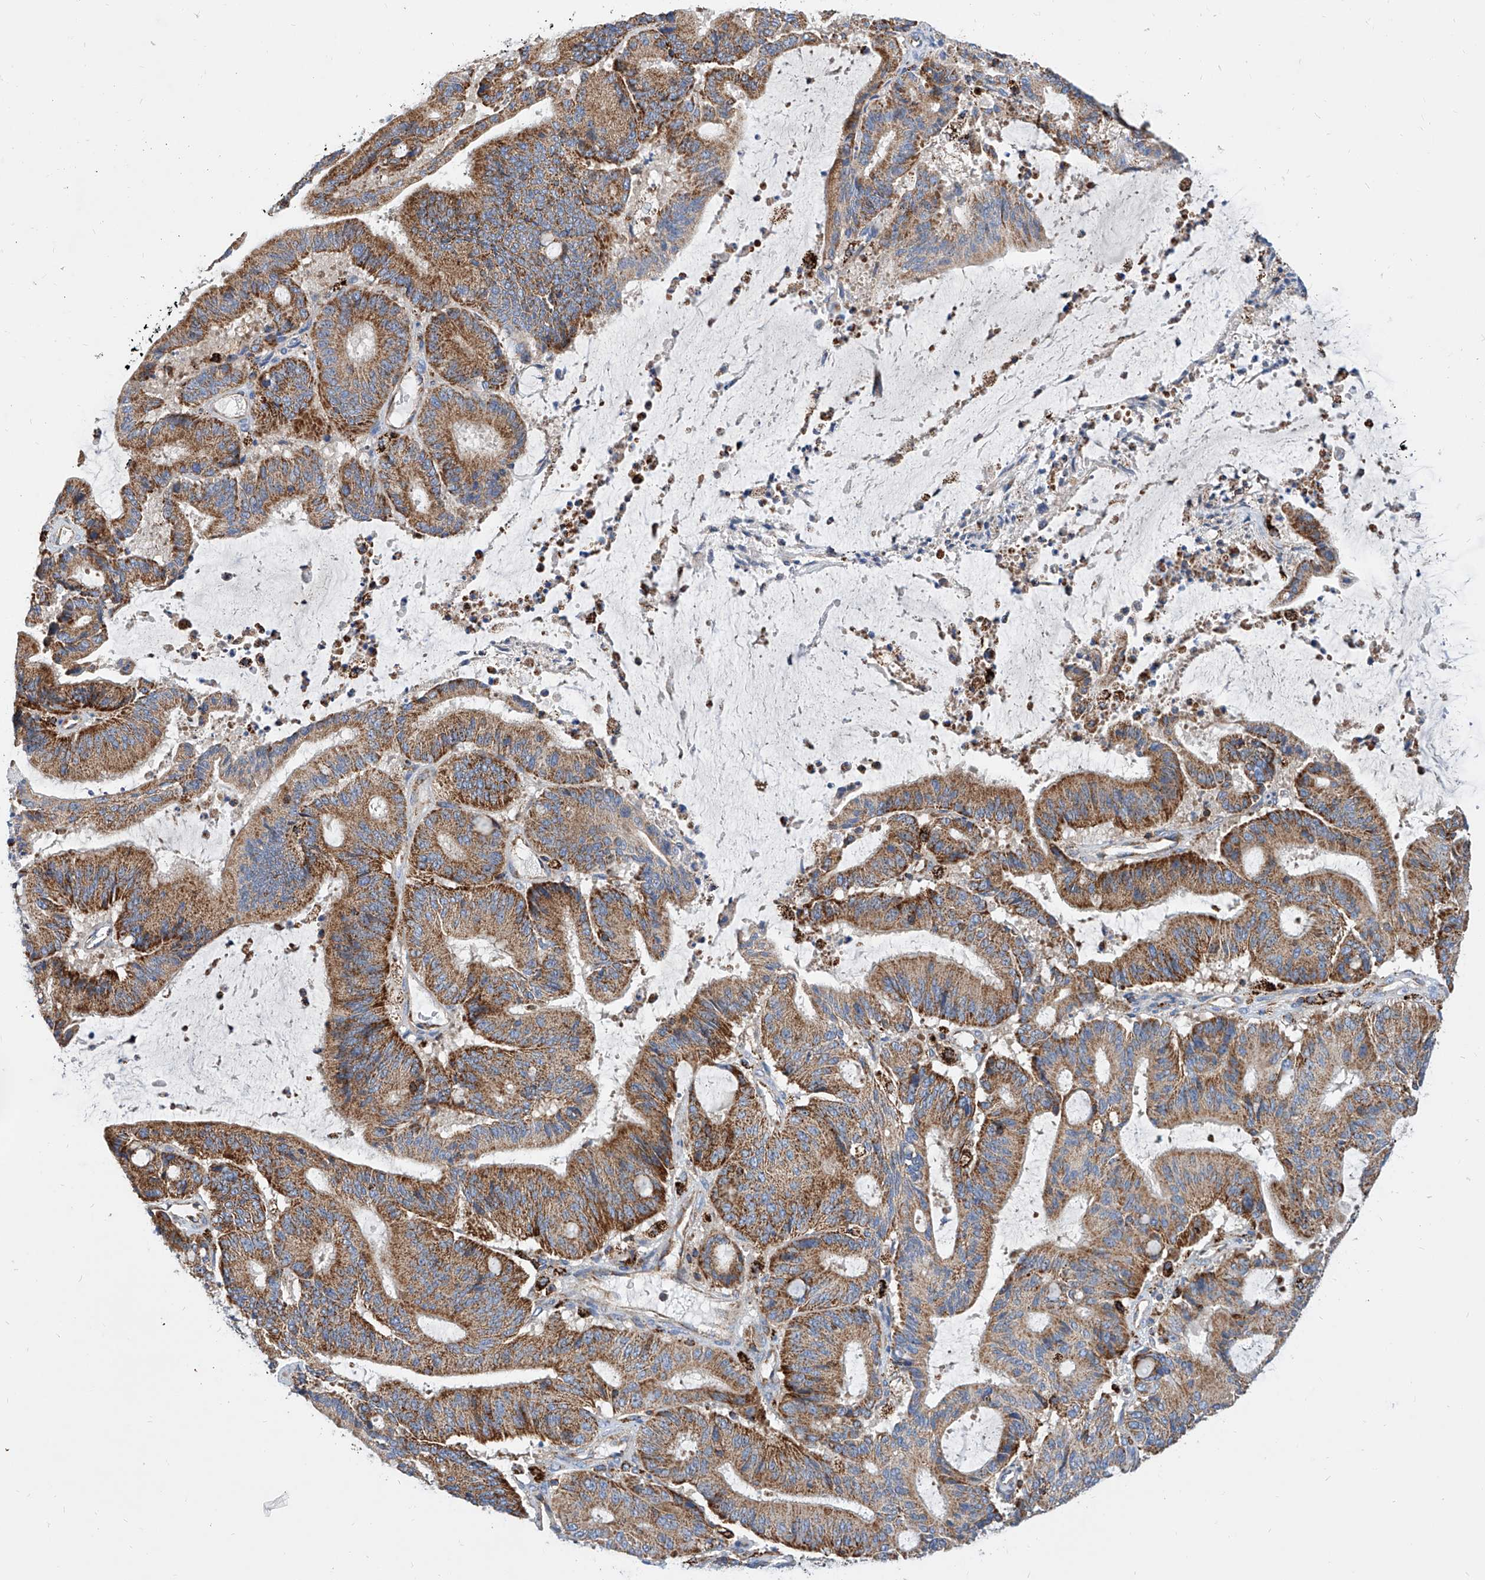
{"staining": {"intensity": "strong", "quantity": ">75%", "location": "cytoplasmic/membranous"}, "tissue": "liver cancer", "cell_type": "Tumor cells", "image_type": "cancer", "snomed": [{"axis": "morphology", "description": "Normal tissue, NOS"}, {"axis": "morphology", "description": "Cholangiocarcinoma"}, {"axis": "topography", "description": "Liver"}, {"axis": "topography", "description": "Peripheral nerve tissue"}], "caption": "Immunohistochemical staining of liver cancer (cholangiocarcinoma) demonstrates high levels of strong cytoplasmic/membranous staining in about >75% of tumor cells.", "gene": "CPNE5", "patient": {"sex": "female", "age": 73}}